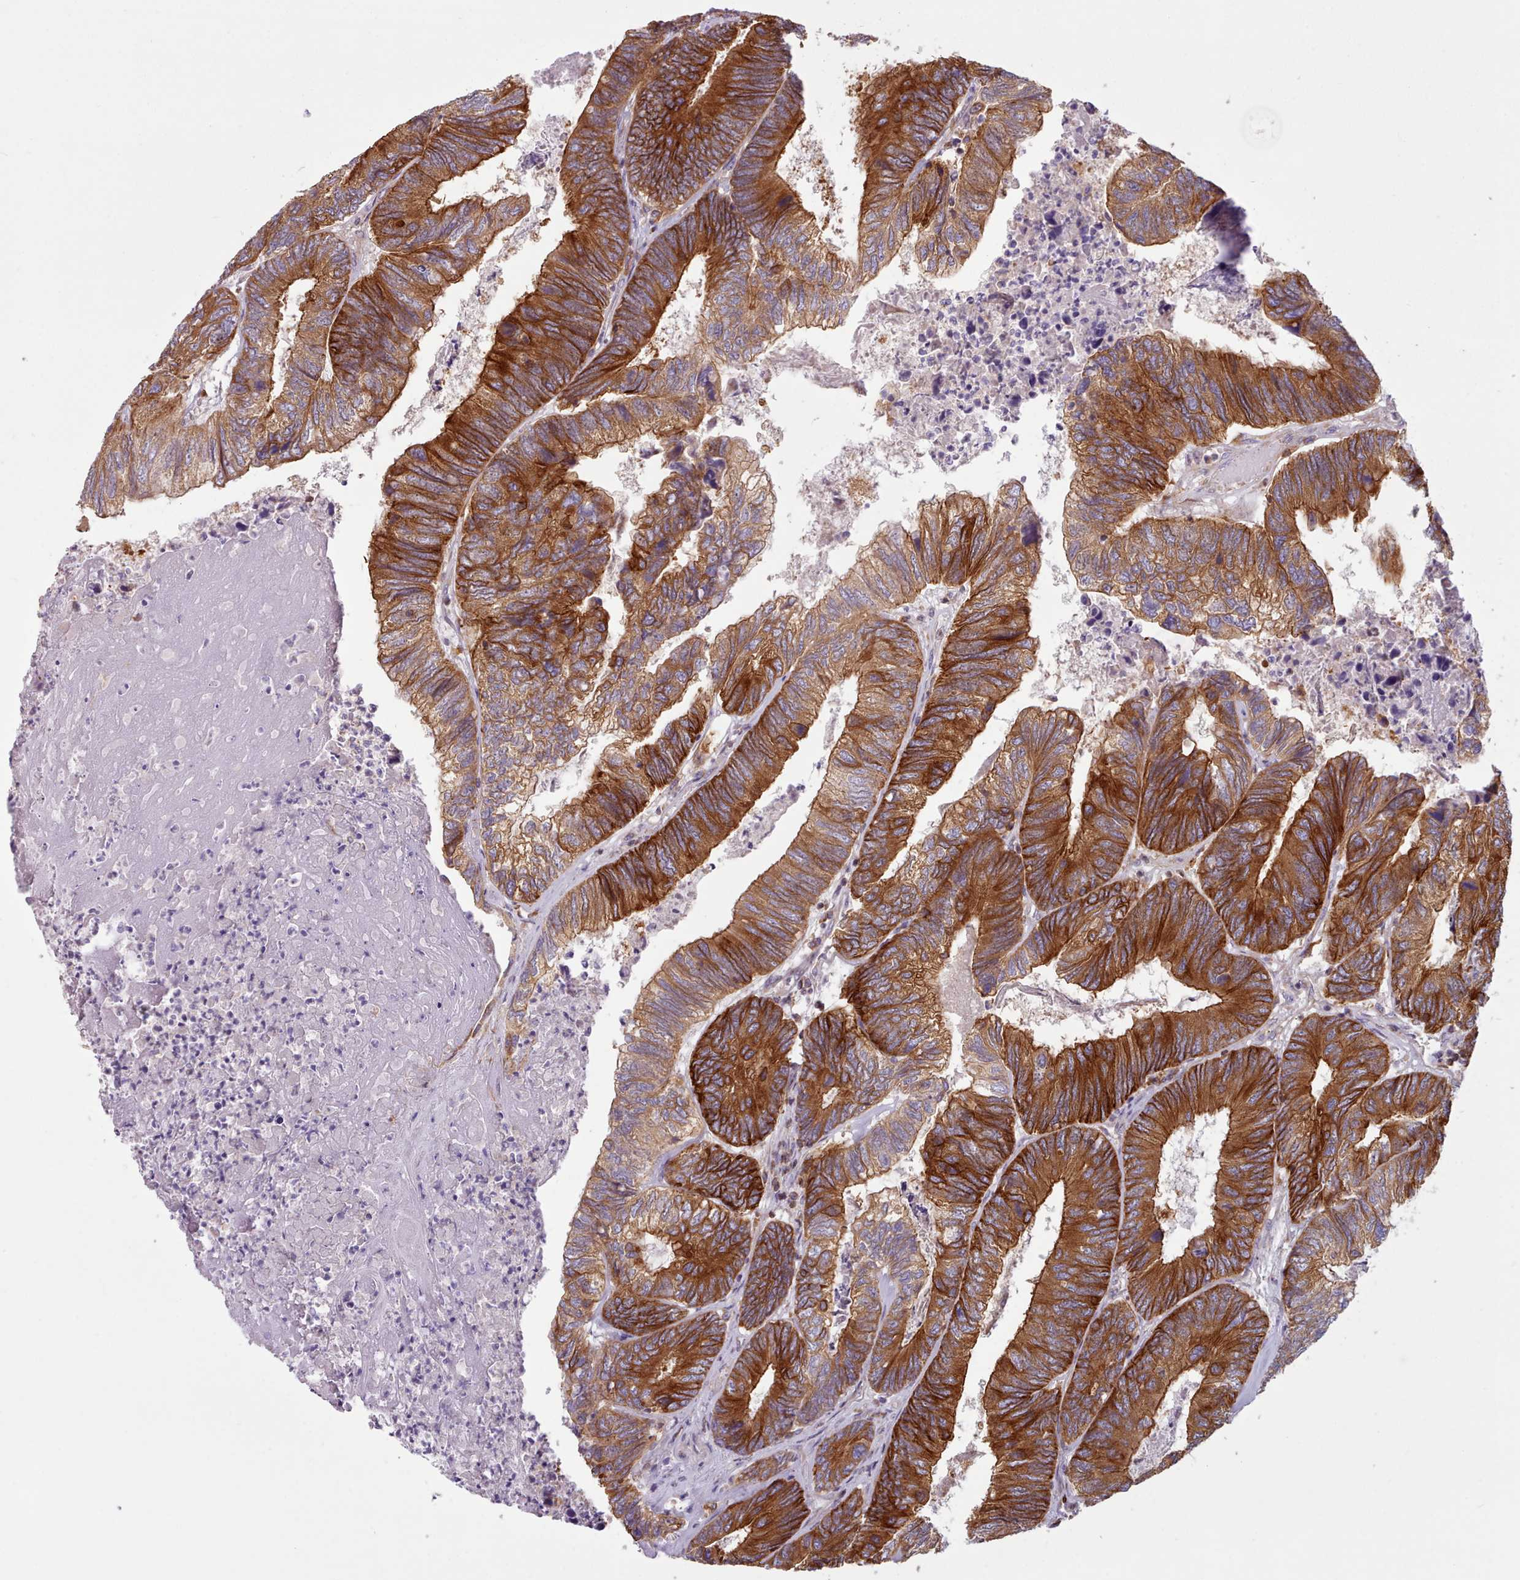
{"staining": {"intensity": "strong", "quantity": ">75%", "location": "cytoplasmic/membranous"}, "tissue": "colorectal cancer", "cell_type": "Tumor cells", "image_type": "cancer", "snomed": [{"axis": "morphology", "description": "Adenocarcinoma, NOS"}, {"axis": "topography", "description": "Colon"}], "caption": "Strong cytoplasmic/membranous expression is identified in about >75% of tumor cells in colorectal cancer. The staining was performed using DAB (3,3'-diaminobenzidine), with brown indicating positive protein expression. Nuclei are stained blue with hematoxylin.", "gene": "CRYBG1", "patient": {"sex": "female", "age": 67}}